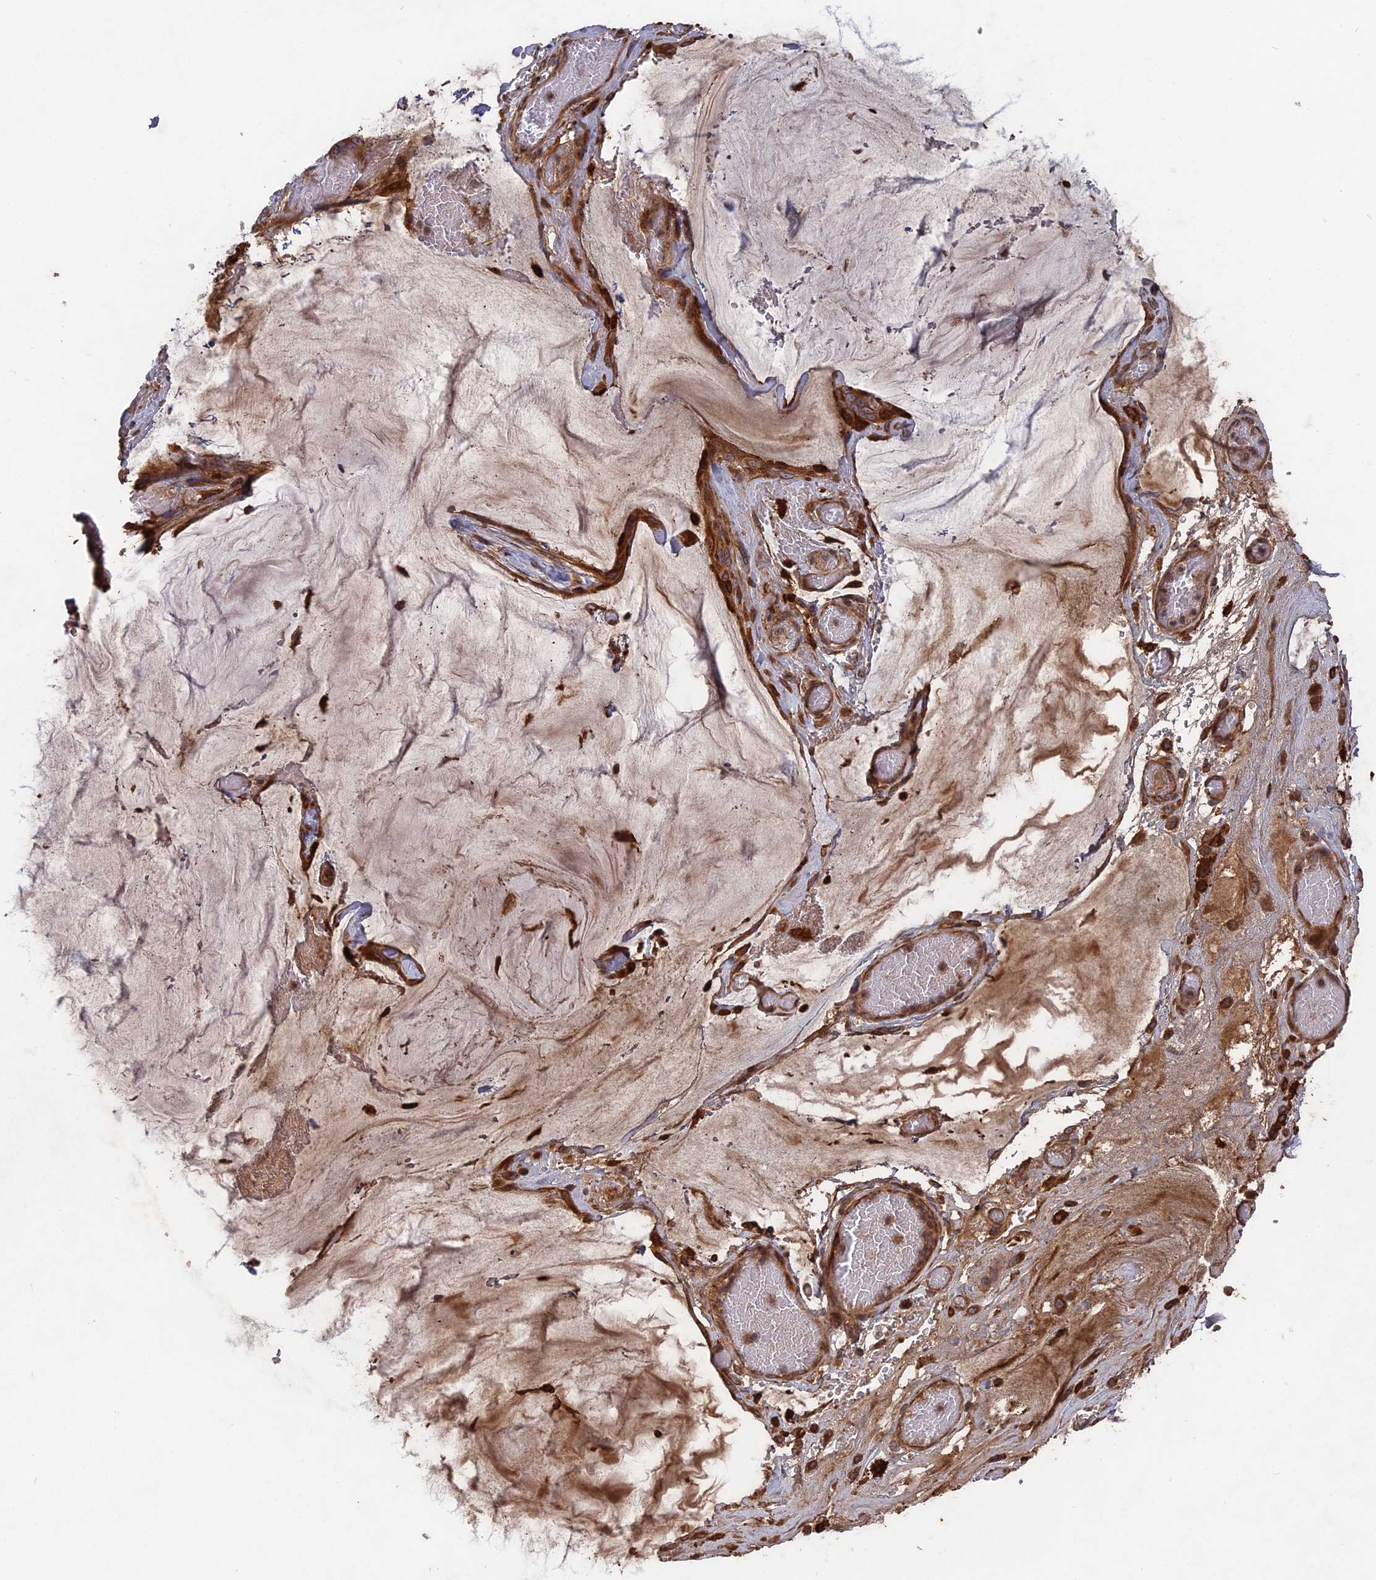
{"staining": {"intensity": "strong", "quantity": ">75%", "location": "cytoplasmic/membranous"}, "tissue": "ovarian cancer", "cell_type": "Tumor cells", "image_type": "cancer", "snomed": [{"axis": "morphology", "description": "Cystadenocarcinoma, mucinous, NOS"}, {"axis": "topography", "description": "Ovary"}], "caption": "Immunohistochemical staining of human ovarian cancer (mucinous cystadenocarcinoma) reveals high levels of strong cytoplasmic/membranous protein positivity in approximately >75% of tumor cells. (IHC, brightfield microscopy, high magnification).", "gene": "DEF8", "patient": {"sex": "female", "age": 73}}